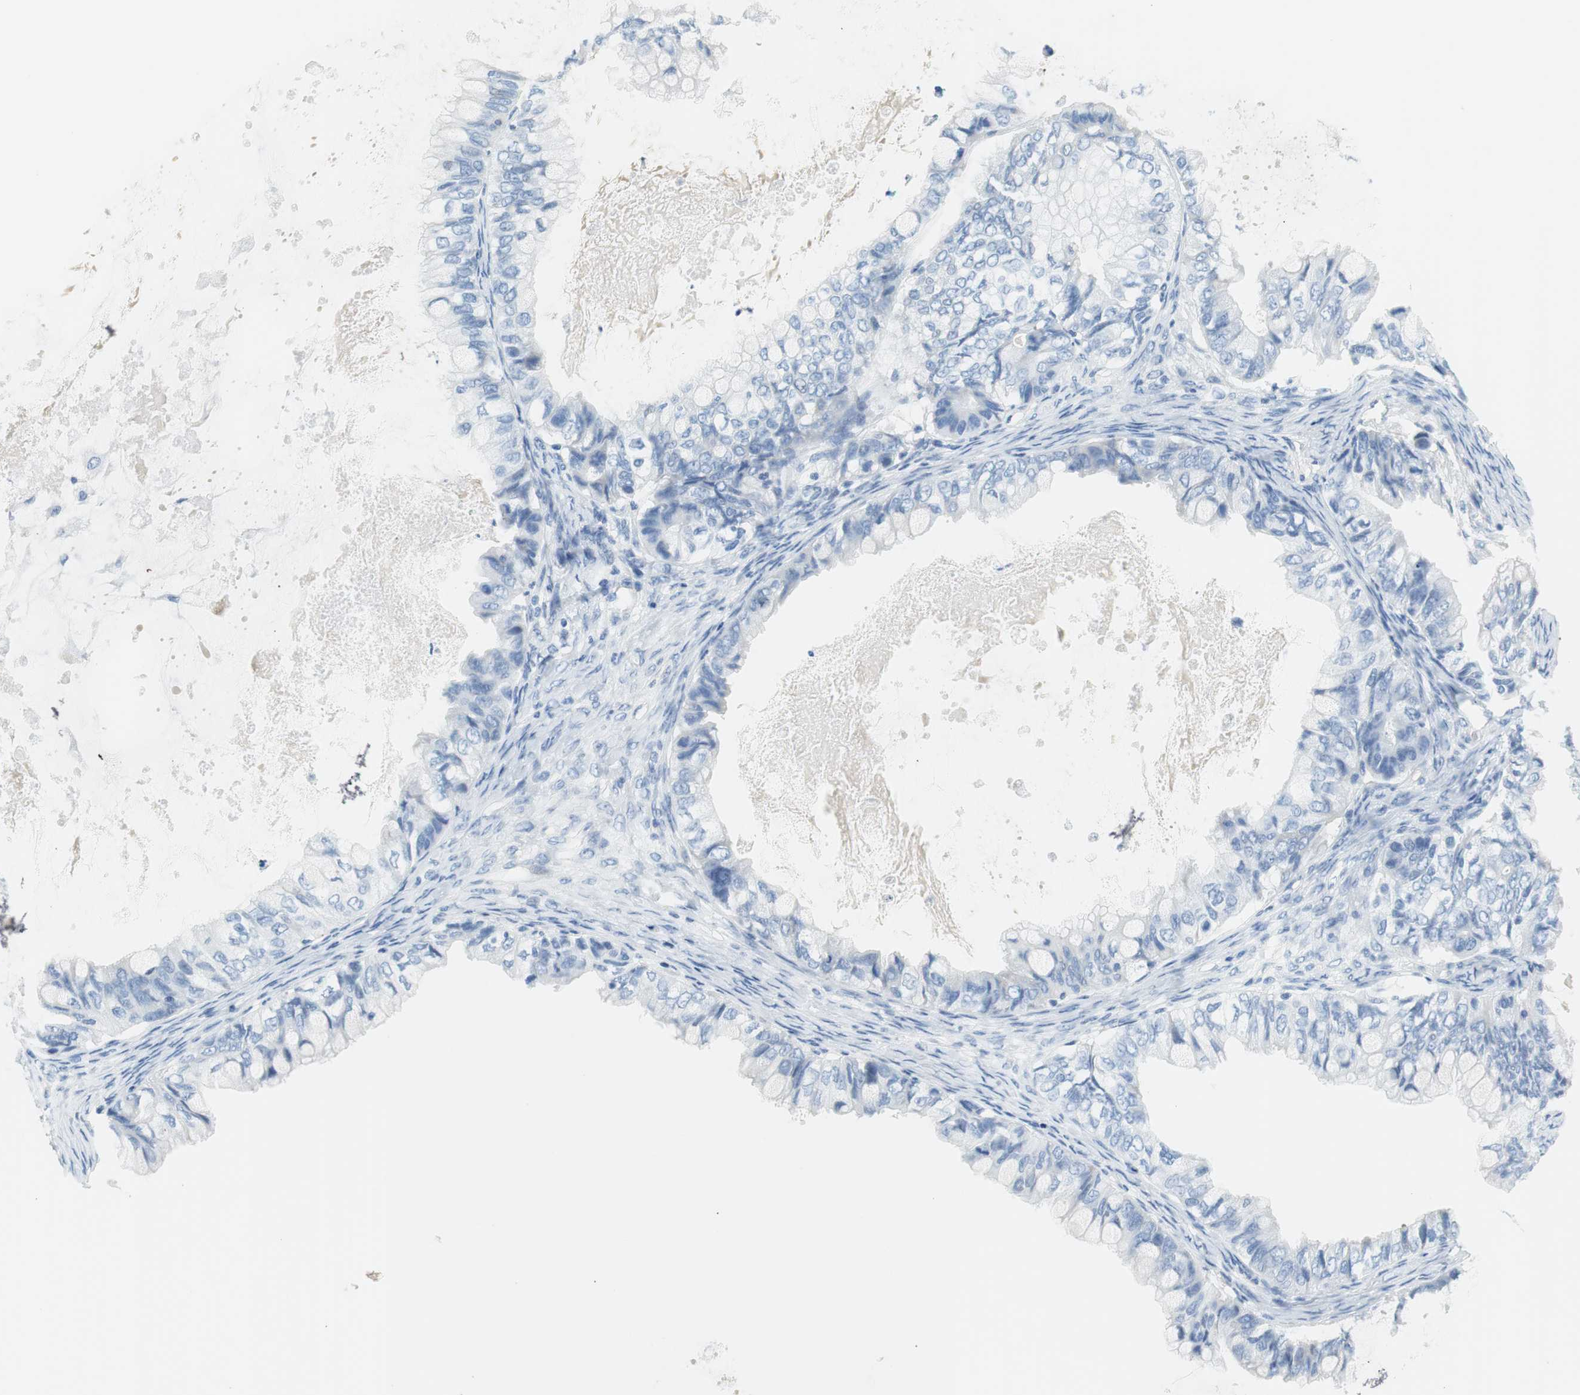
{"staining": {"intensity": "negative", "quantity": "none", "location": "none"}, "tissue": "ovarian cancer", "cell_type": "Tumor cells", "image_type": "cancer", "snomed": [{"axis": "morphology", "description": "Cystadenocarcinoma, mucinous, NOS"}, {"axis": "topography", "description": "Ovary"}], "caption": "The IHC histopathology image has no significant positivity in tumor cells of ovarian mucinous cystadenocarcinoma tissue.", "gene": "MYH1", "patient": {"sex": "female", "age": 80}}